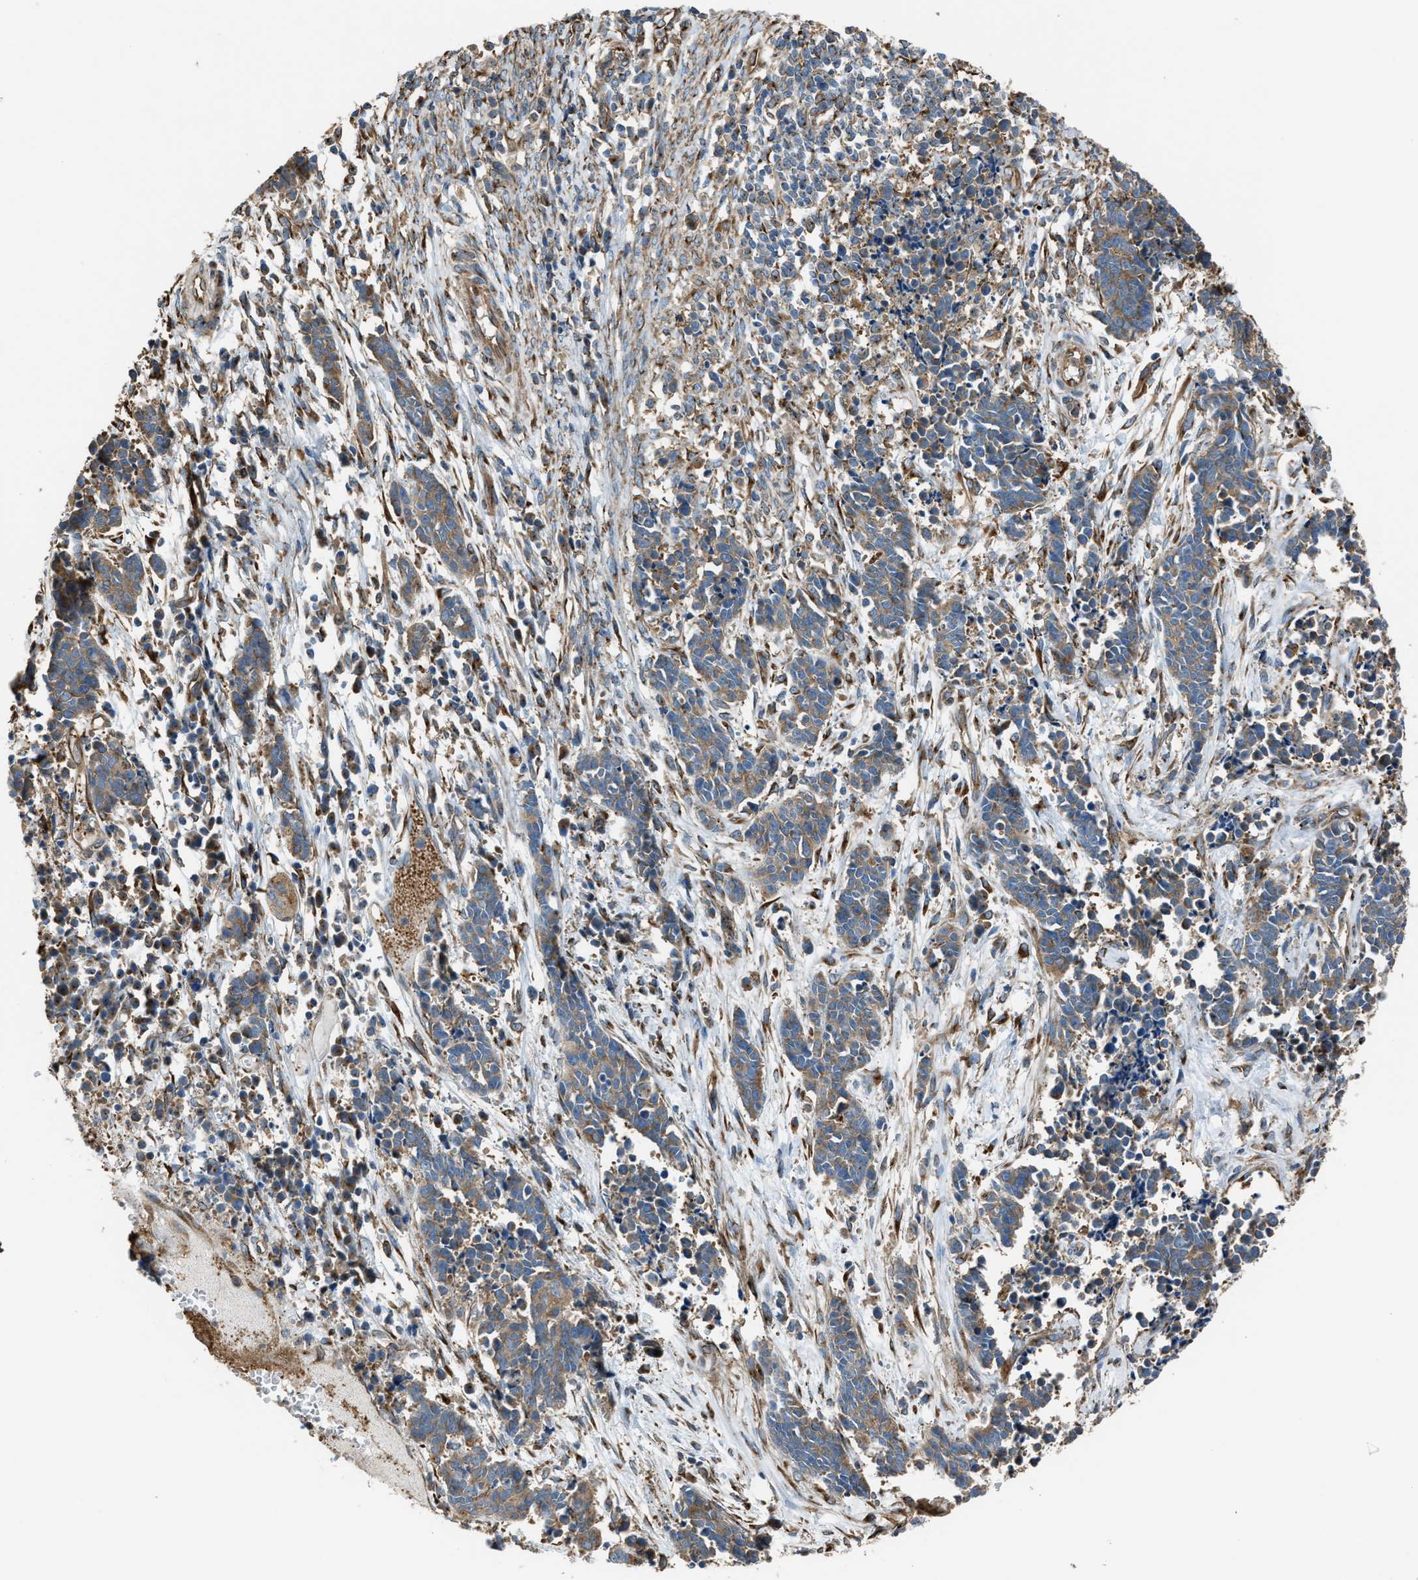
{"staining": {"intensity": "moderate", "quantity": ">75%", "location": "cytoplasmic/membranous"}, "tissue": "cervical cancer", "cell_type": "Tumor cells", "image_type": "cancer", "snomed": [{"axis": "morphology", "description": "Squamous cell carcinoma, NOS"}, {"axis": "topography", "description": "Cervix"}], "caption": "There is medium levels of moderate cytoplasmic/membranous expression in tumor cells of cervical squamous cell carcinoma, as demonstrated by immunohistochemical staining (brown color).", "gene": "TRPC1", "patient": {"sex": "female", "age": 35}}